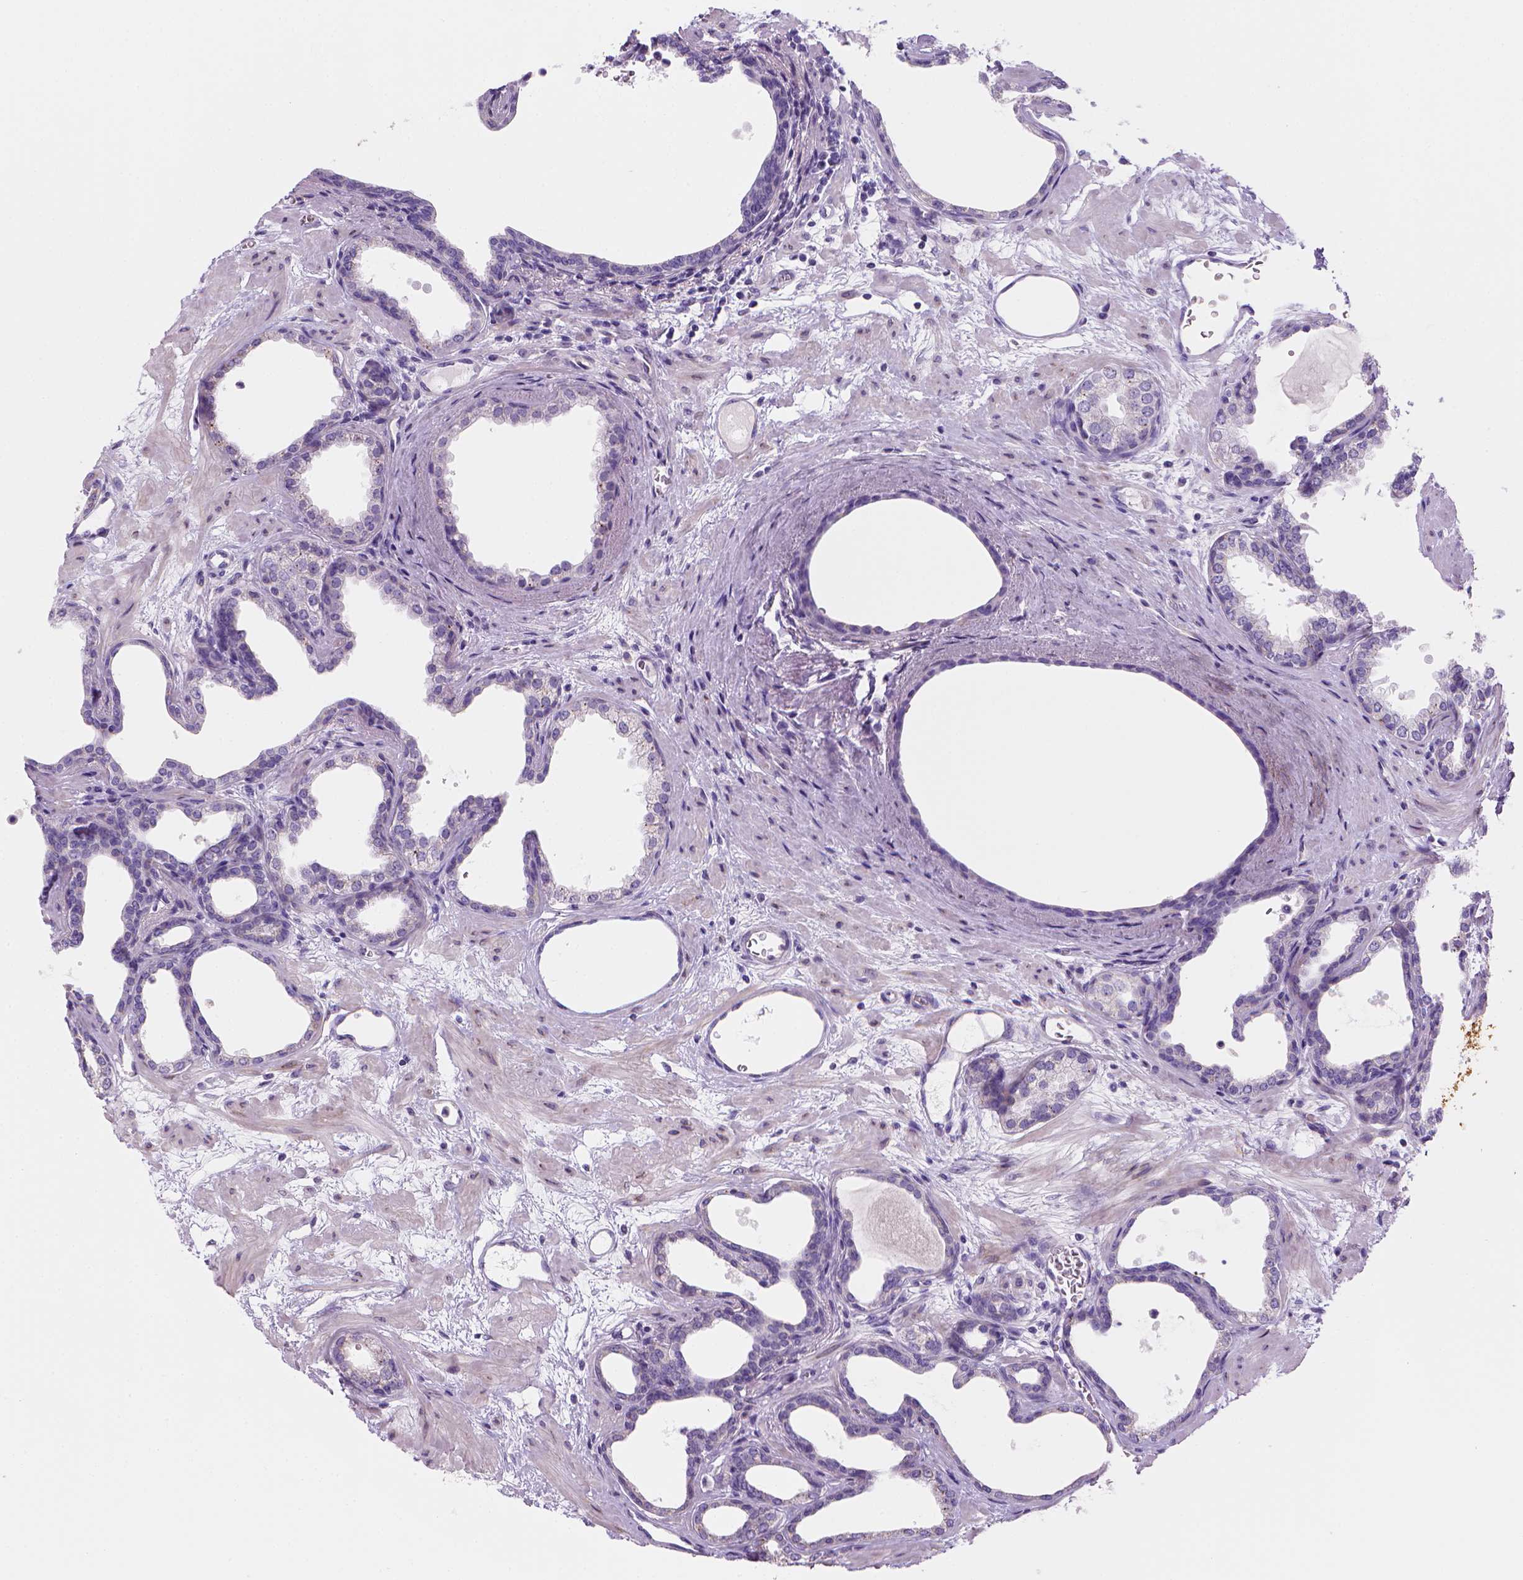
{"staining": {"intensity": "negative", "quantity": "none", "location": "none"}, "tissue": "prostate", "cell_type": "Glandular cells", "image_type": "normal", "snomed": [{"axis": "morphology", "description": "Normal tissue, NOS"}, {"axis": "topography", "description": "Prostate"}], "caption": "Immunohistochemistry photomicrograph of unremarkable human prostate stained for a protein (brown), which reveals no staining in glandular cells. The staining was performed using DAB to visualize the protein expression in brown, while the nuclei were stained in blue with hematoxylin (Magnification: 20x).", "gene": "CES2", "patient": {"sex": "male", "age": 37}}